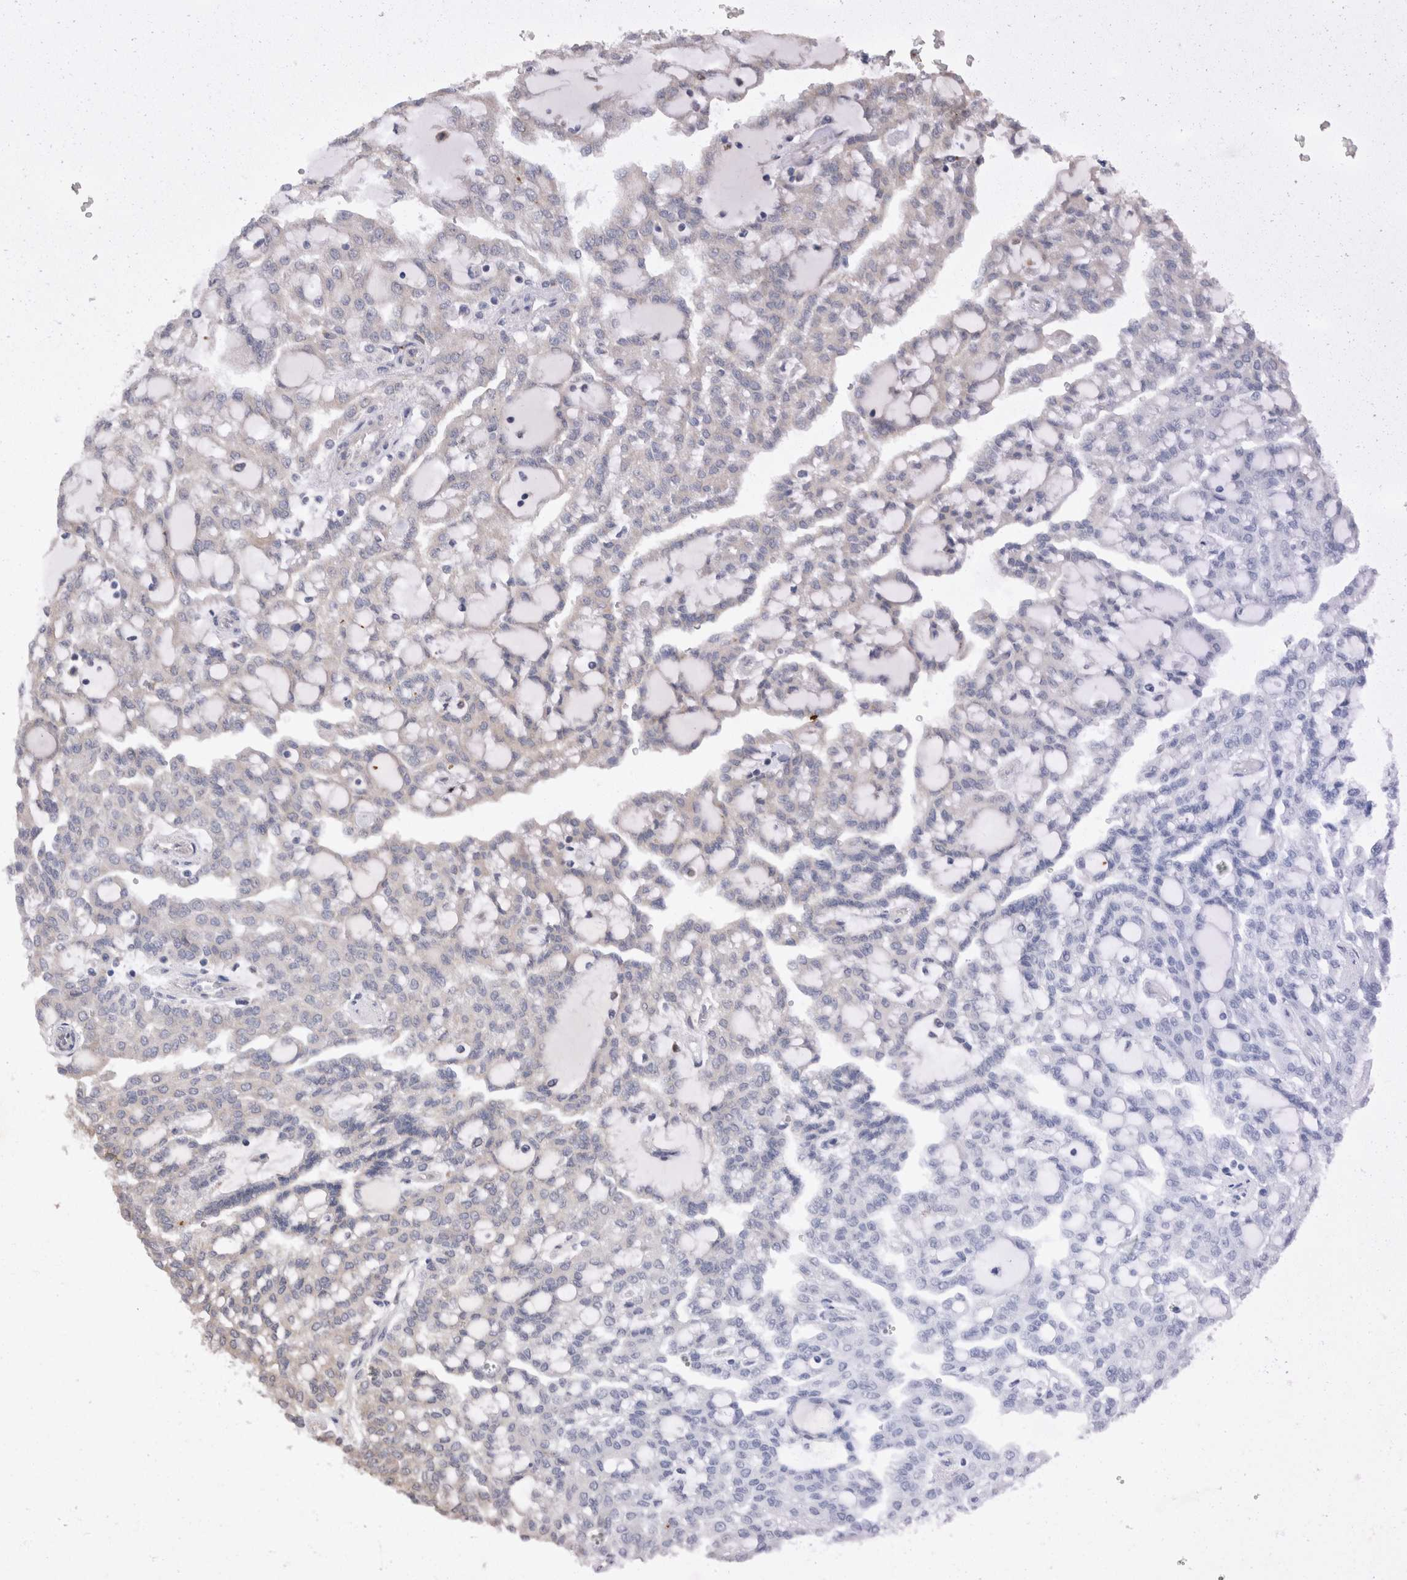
{"staining": {"intensity": "negative", "quantity": "none", "location": "none"}, "tissue": "renal cancer", "cell_type": "Tumor cells", "image_type": "cancer", "snomed": [{"axis": "morphology", "description": "Adenocarcinoma, NOS"}, {"axis": "topography", "description": "Kidney"}], "caption": "Tumor cells are negative for protein expression in human renal cancer (adenocarcinoma).", "gene": "SGK1", "patient": {"sex": "male", "age": 63}}